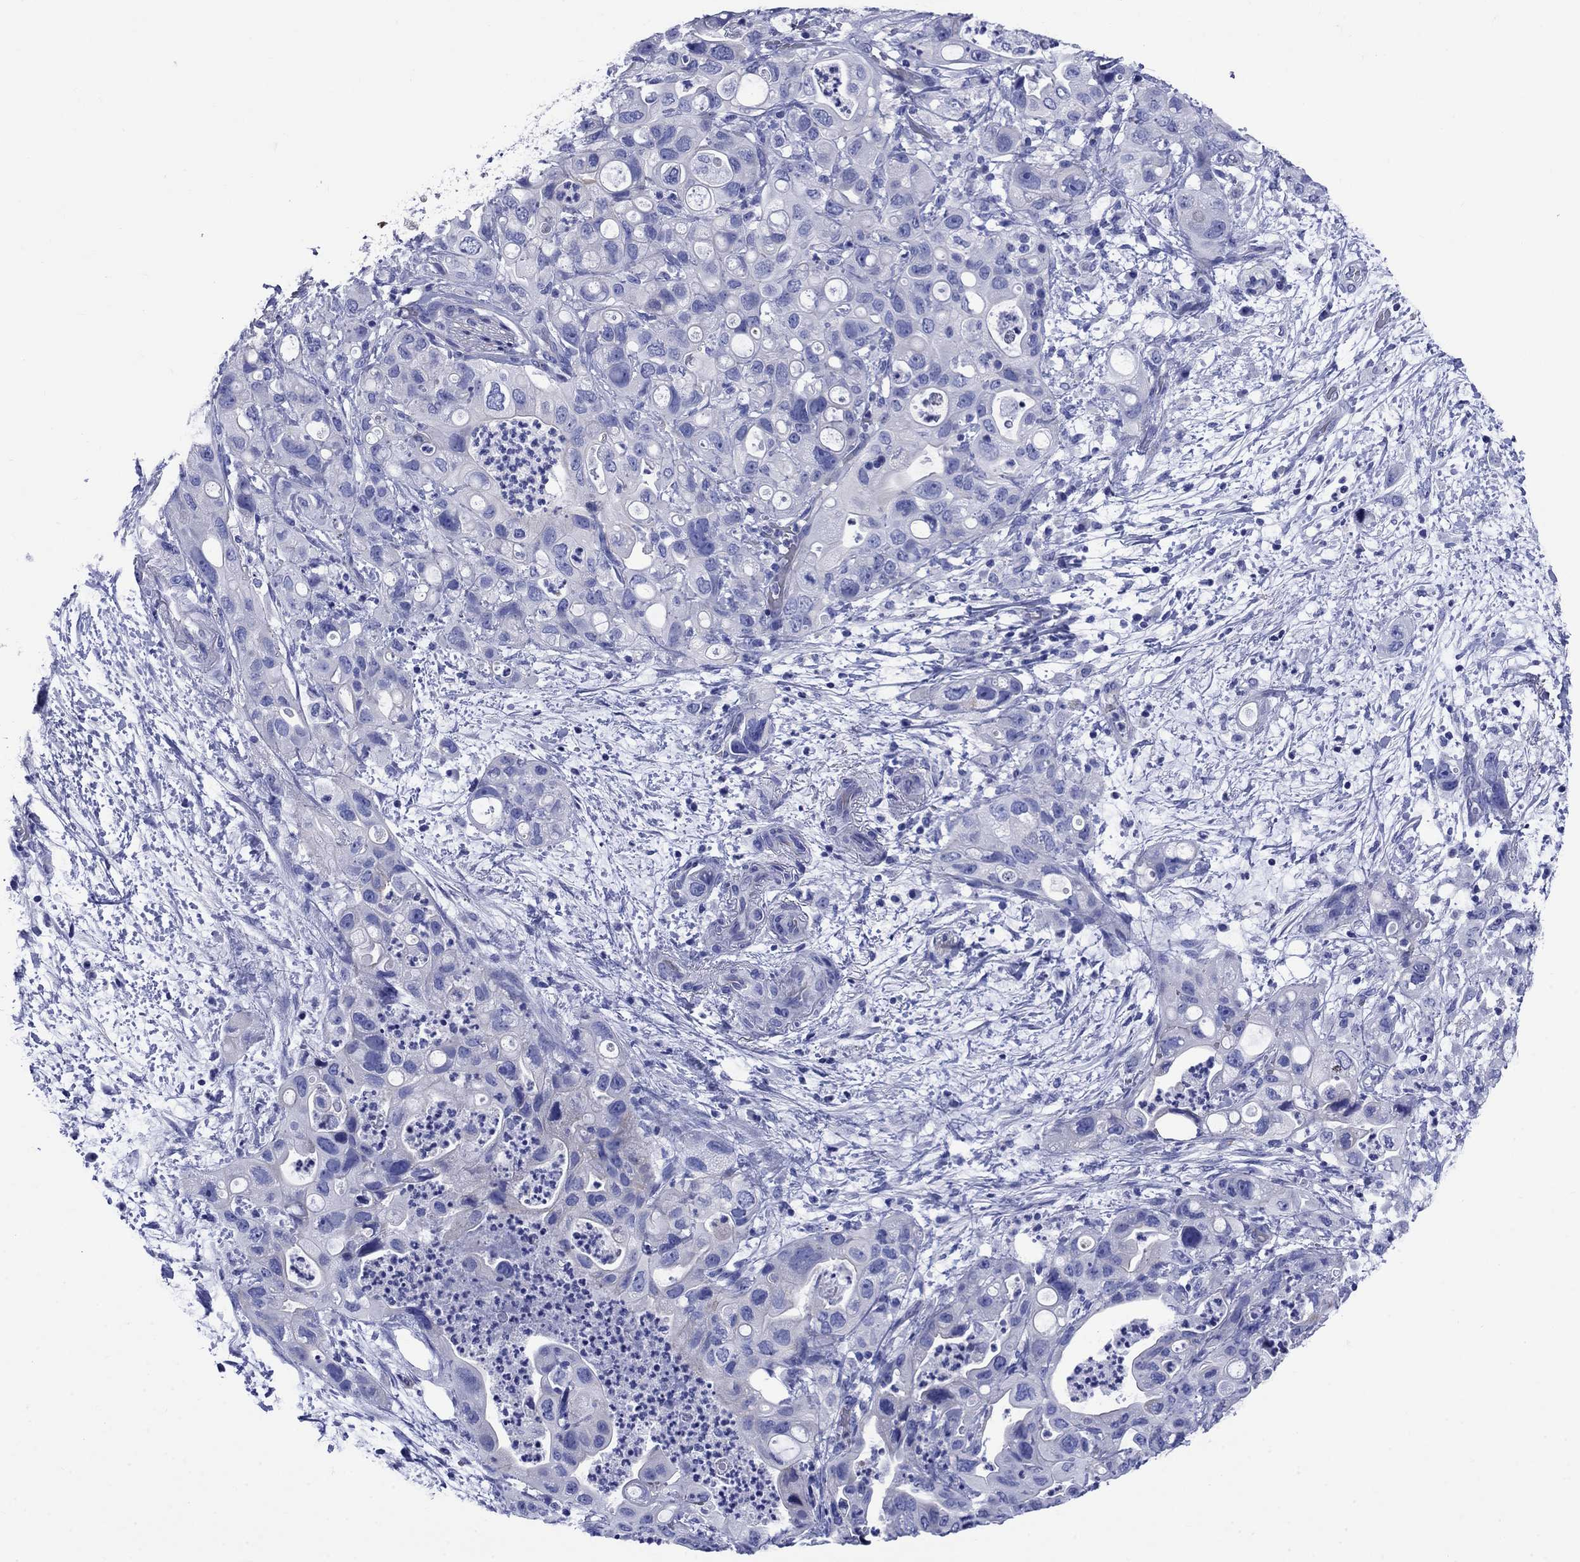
{"staining": {"intensity": "negative", "quantity": "none", "location": "none"}, "tissue": "pancreatic cancer", "cell_type": "Tumor cells", "image_type": "cancer", "snomed": [{"axis": "morphology", "description": "Adenocarcinoma, NOS"}, {"axis": "topography", "description": "Pancreas"}], "caption": "The photomicrograph shows no significant staining in tumor cells of adenocarcinoma (pancreatic).", "gene": "SLC1A2", "patient": {"sex": "female", "age": 72}}